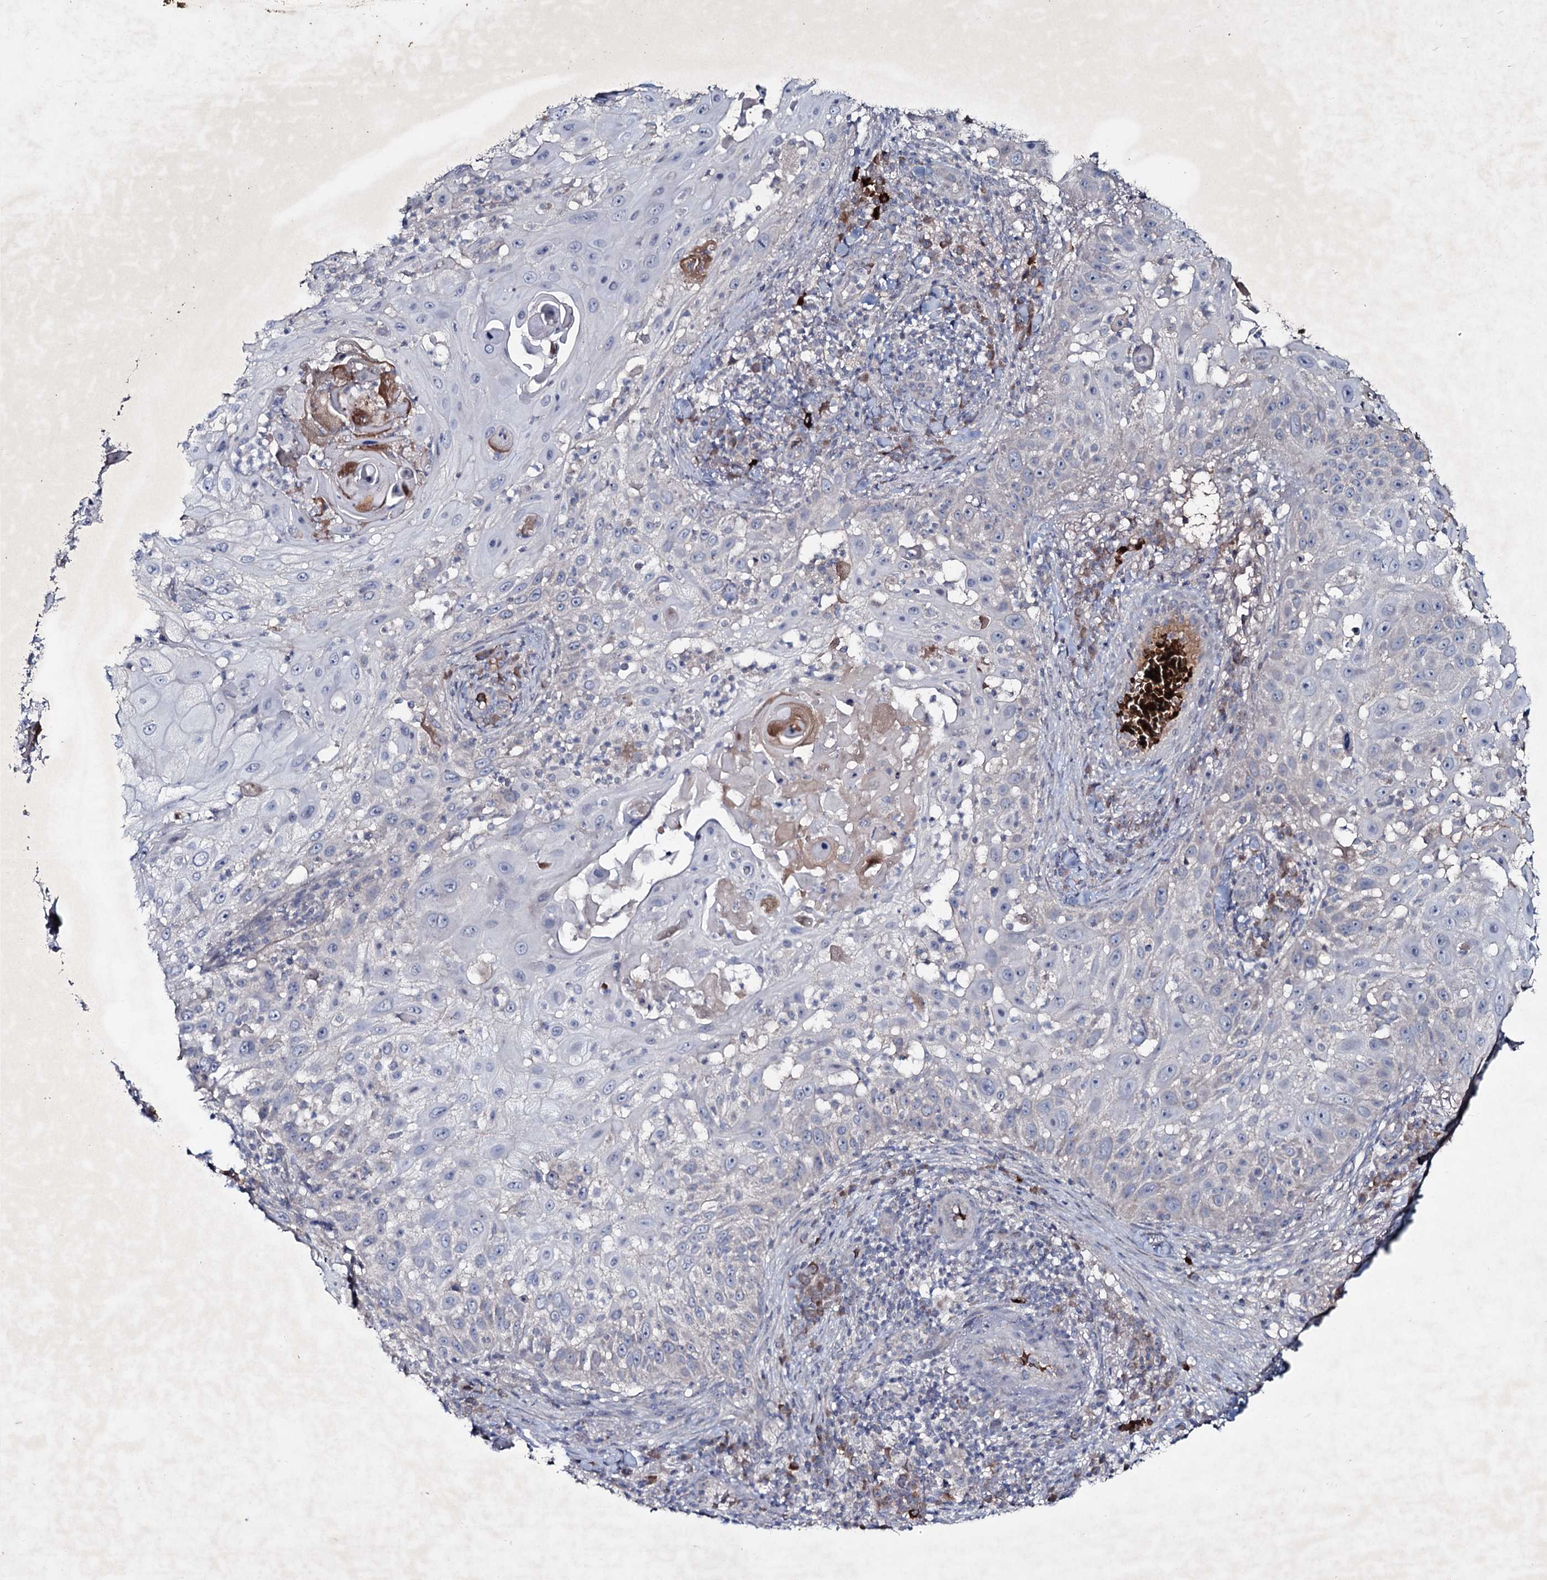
{"staining": {"intensity": "negative", "quantity": "none", "location": "none"}, "tissue": "skin cancer", "cell_type": "Tumor cells", "image_type": "cancer", "snomed": [{"axis": "morphology", "description": "Squamous cell carcinoma, NOS"}, {"axis": "topography", "description": "Skin"}], "caption": "Immunohistochemistry of skin cancer (squamous cell carcinoma) shows no positivity in tumor cells.", "gene": "RNF6", "patient": {"sex": "female", "age": 44}}